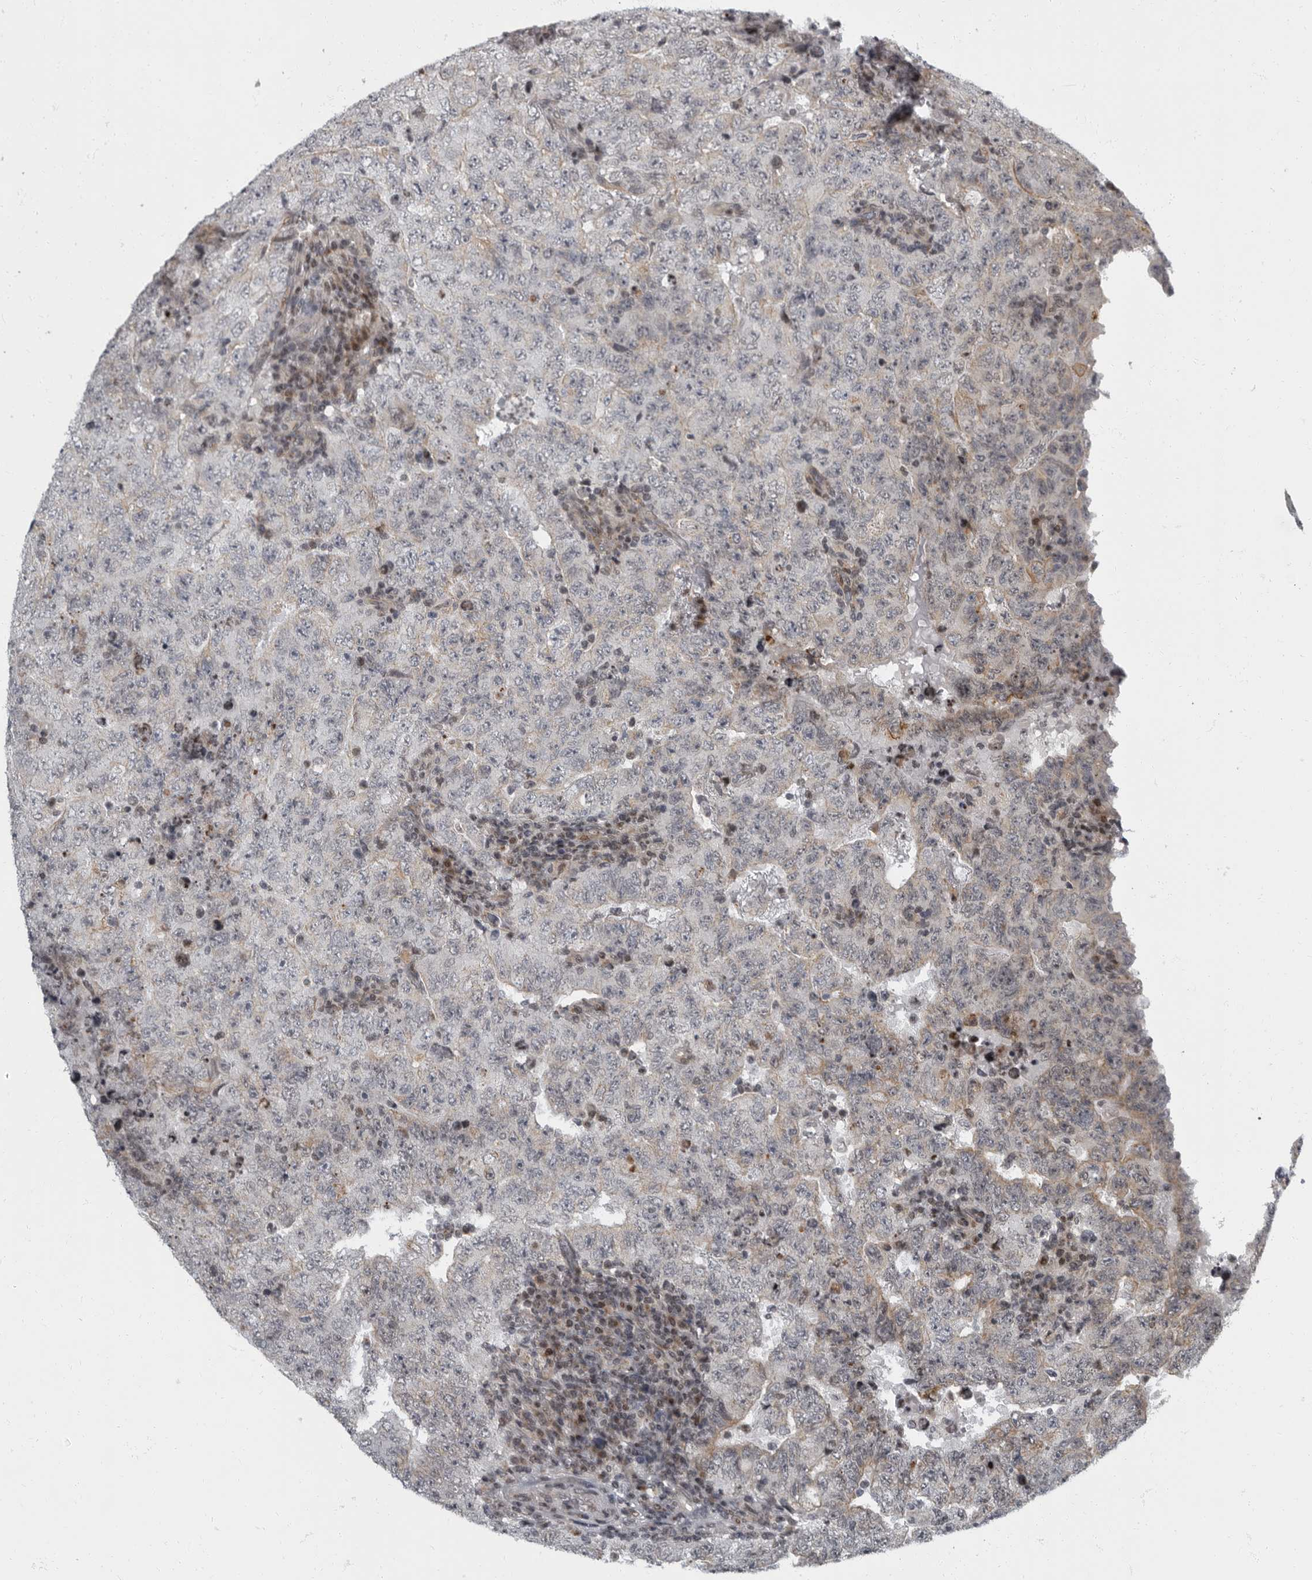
{"staining": {"intensity": "weak", "quantity": "<25%", "location": "cytoplasmic/membranous"}, "tissue": "testis cancer", "cell_type": "Tumor cells", "image_type": "cancer", "snomed": [{"axis": "morphology", "description": "Carcinoma, Embryonal, NOS"}, {"axis": "topography", "description": "Testis"}], "caption": "Protein analysis of testis embryonal carcinoma exhibits no significant staining in tumor cells.", "gene": "EVI5", "patient": {"sex": "male", "age": 26}}